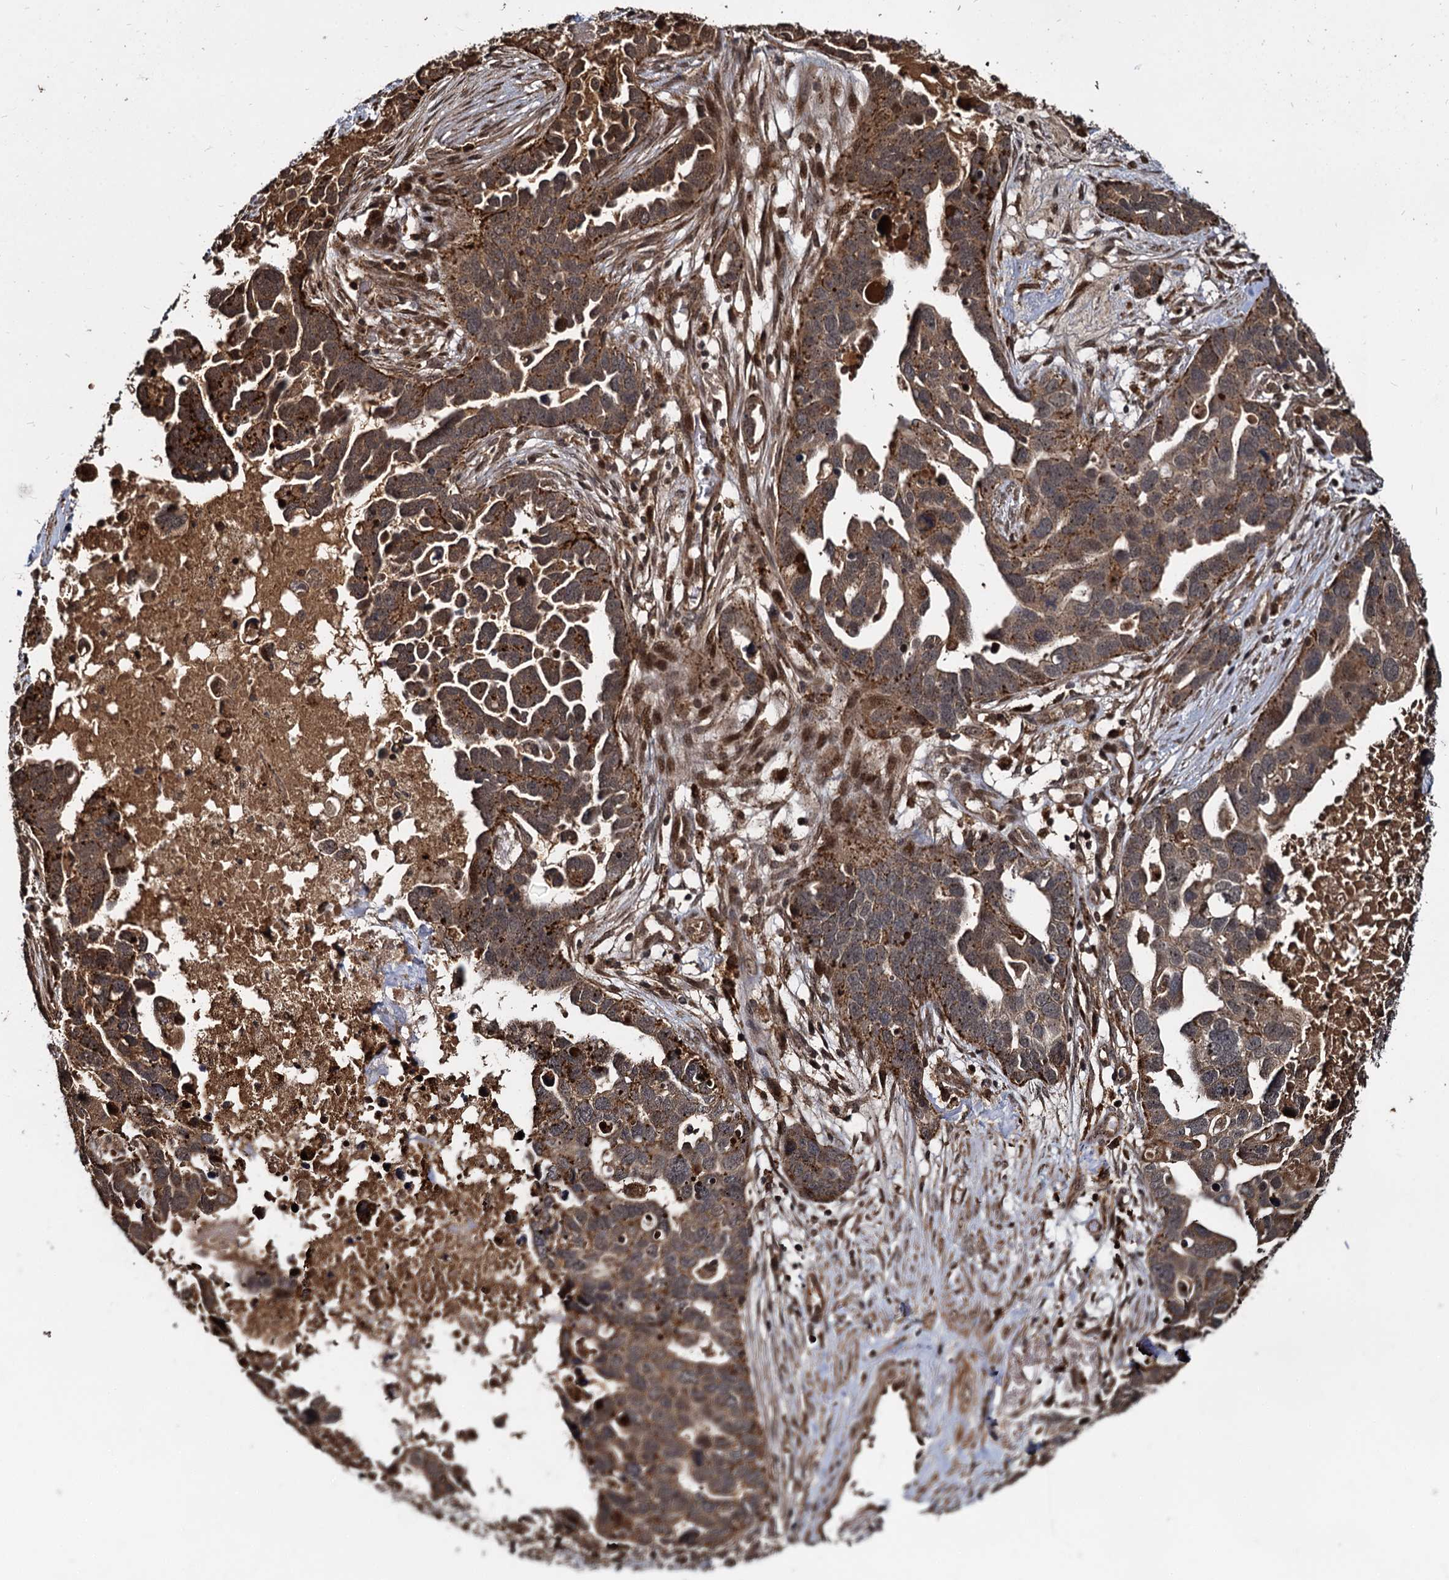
{"staining": {"intensity": "moderate", "quantity": ">75%", "location": "cytoplasmic/membranous"}, "tissue": "ovarian cancer", "cell_type": "Tumor cells", "image_type": "cancer", "snomed": [{"axis": "morphology", "description": "Cystadenocarcinoma, serous, NOS"}, {"axis": "topography", "description": "Ovary"}], "caption": "About >75% of tumor cells in ovarian serous cystadenocarcinoma exhibit moderate cytoplasmic/membranous protein staining as visualized by brown immunohistochemical staining.", "gene": "CEP192", "patient": {"sex": "female", "age": 54}}